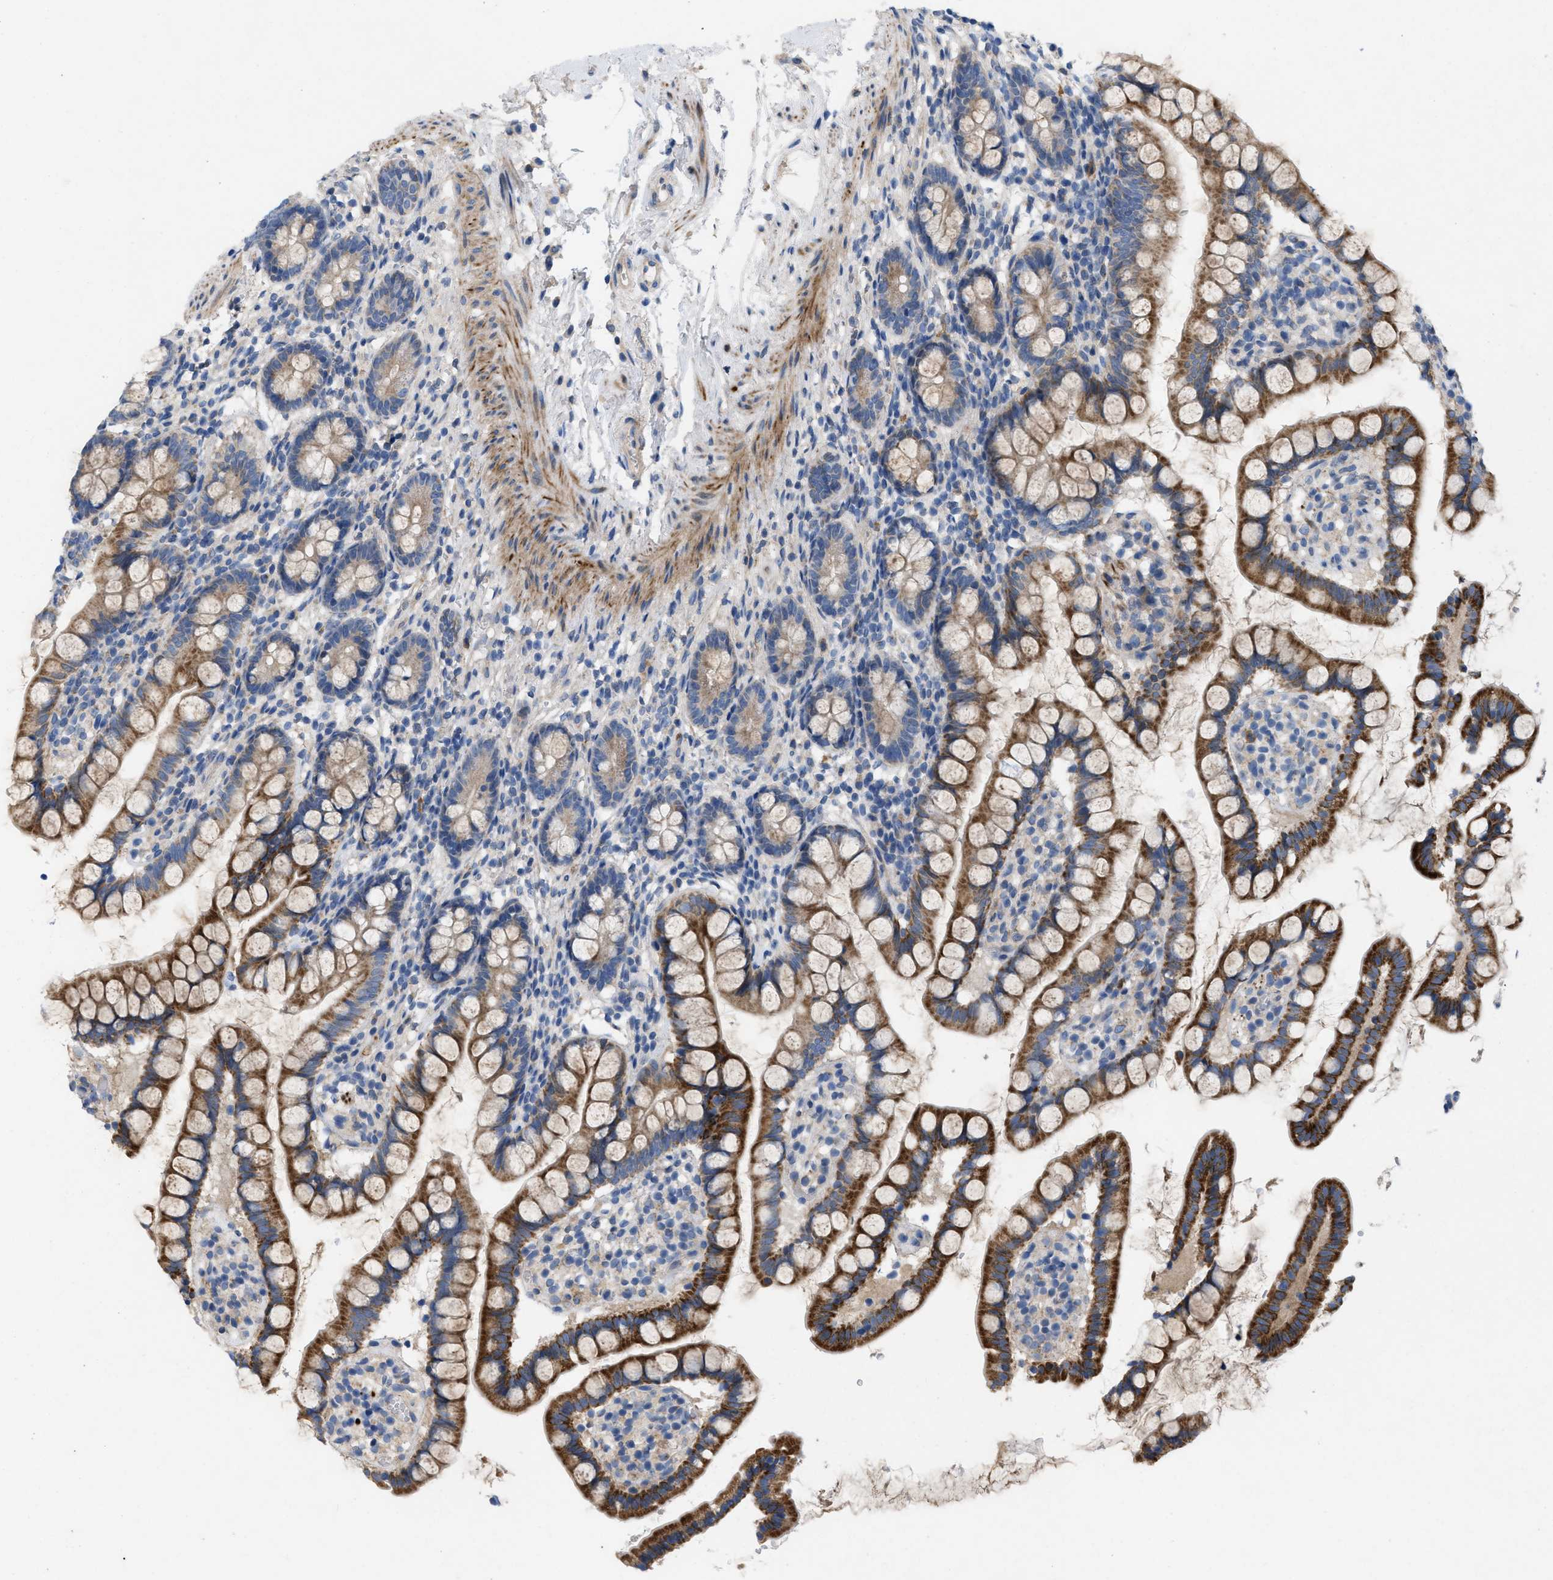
{"staining": {"intensity": "strong", "quantity": "25%-75%", "location": "cytoplasmic/membranous"}, "tissue": "small intestine", "cell_type": "Glandular cells", "image_type": "normal", "snomed": [{"axis": "morphology", "description": "Normal tissue, NOS"}, {"axis": "topography", "description": "Small intestine"}], "caption": "Human small intestine stained with a brown dye demonstrates strong cytoplasmic/membranous positive staining in about 25%-75% of glandular cells.", "gene": "PLPPR5", "patient": {"sex": "female", "age": 84}}